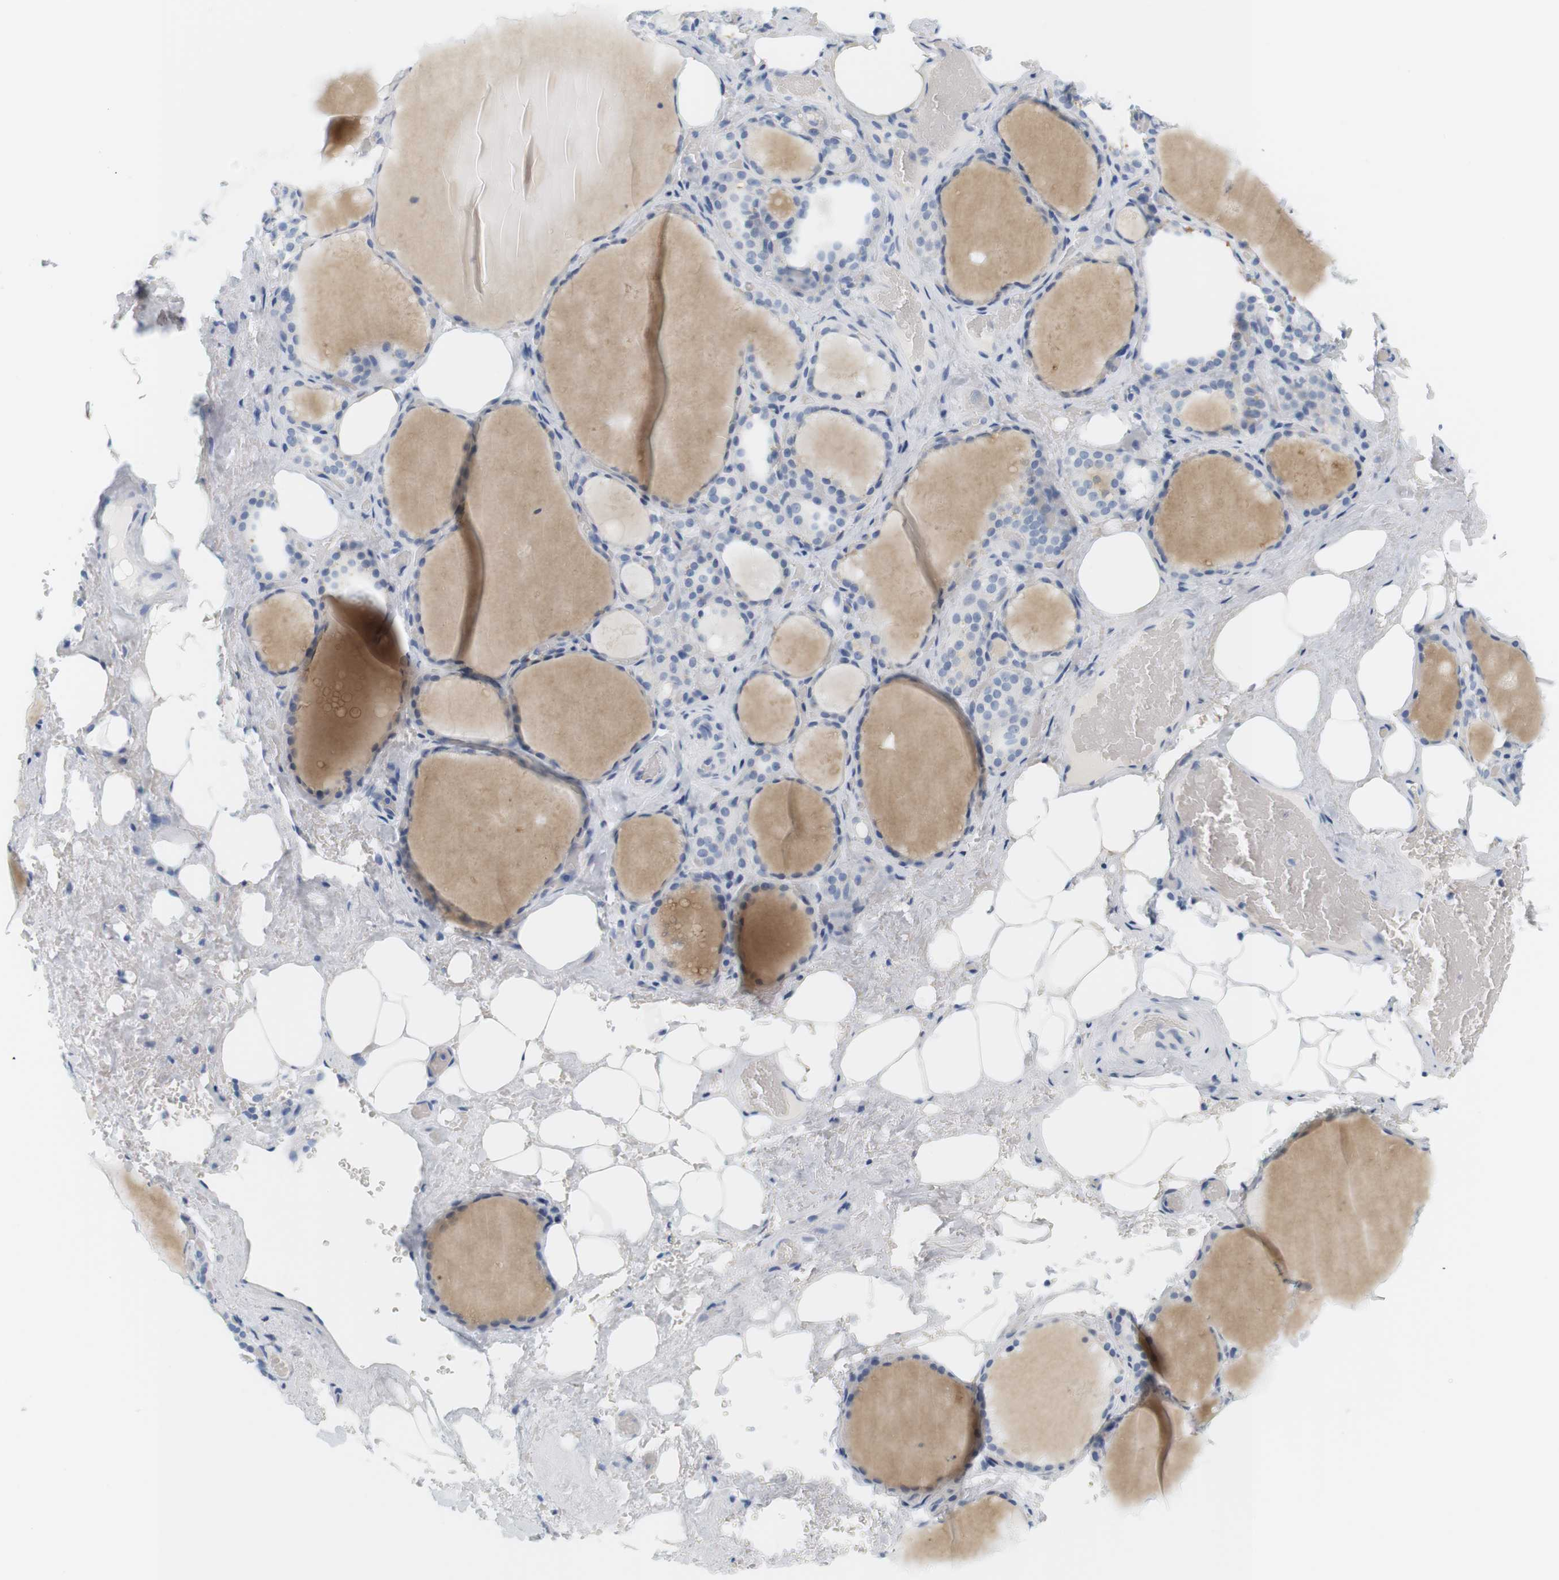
{"staining": {"intensity": "negative", "quantity": "none", "location": "none"}, "tissue": "thyroid gland", "cell_type": "Glandular cells", "image_type": "normal", "snomed": [{"axis": "morphology", "description": "Normal tissue, NOS"}, {"axis": "topography", "description": "Thyroid gland"}], "caption": "There is no significant staining in glandular cells of thyroid gland. (Brightfield microscopy of DAB IHC at high magnification).", "gene": "OPRM1", "patient": {"sex": "male", "age": 61}}